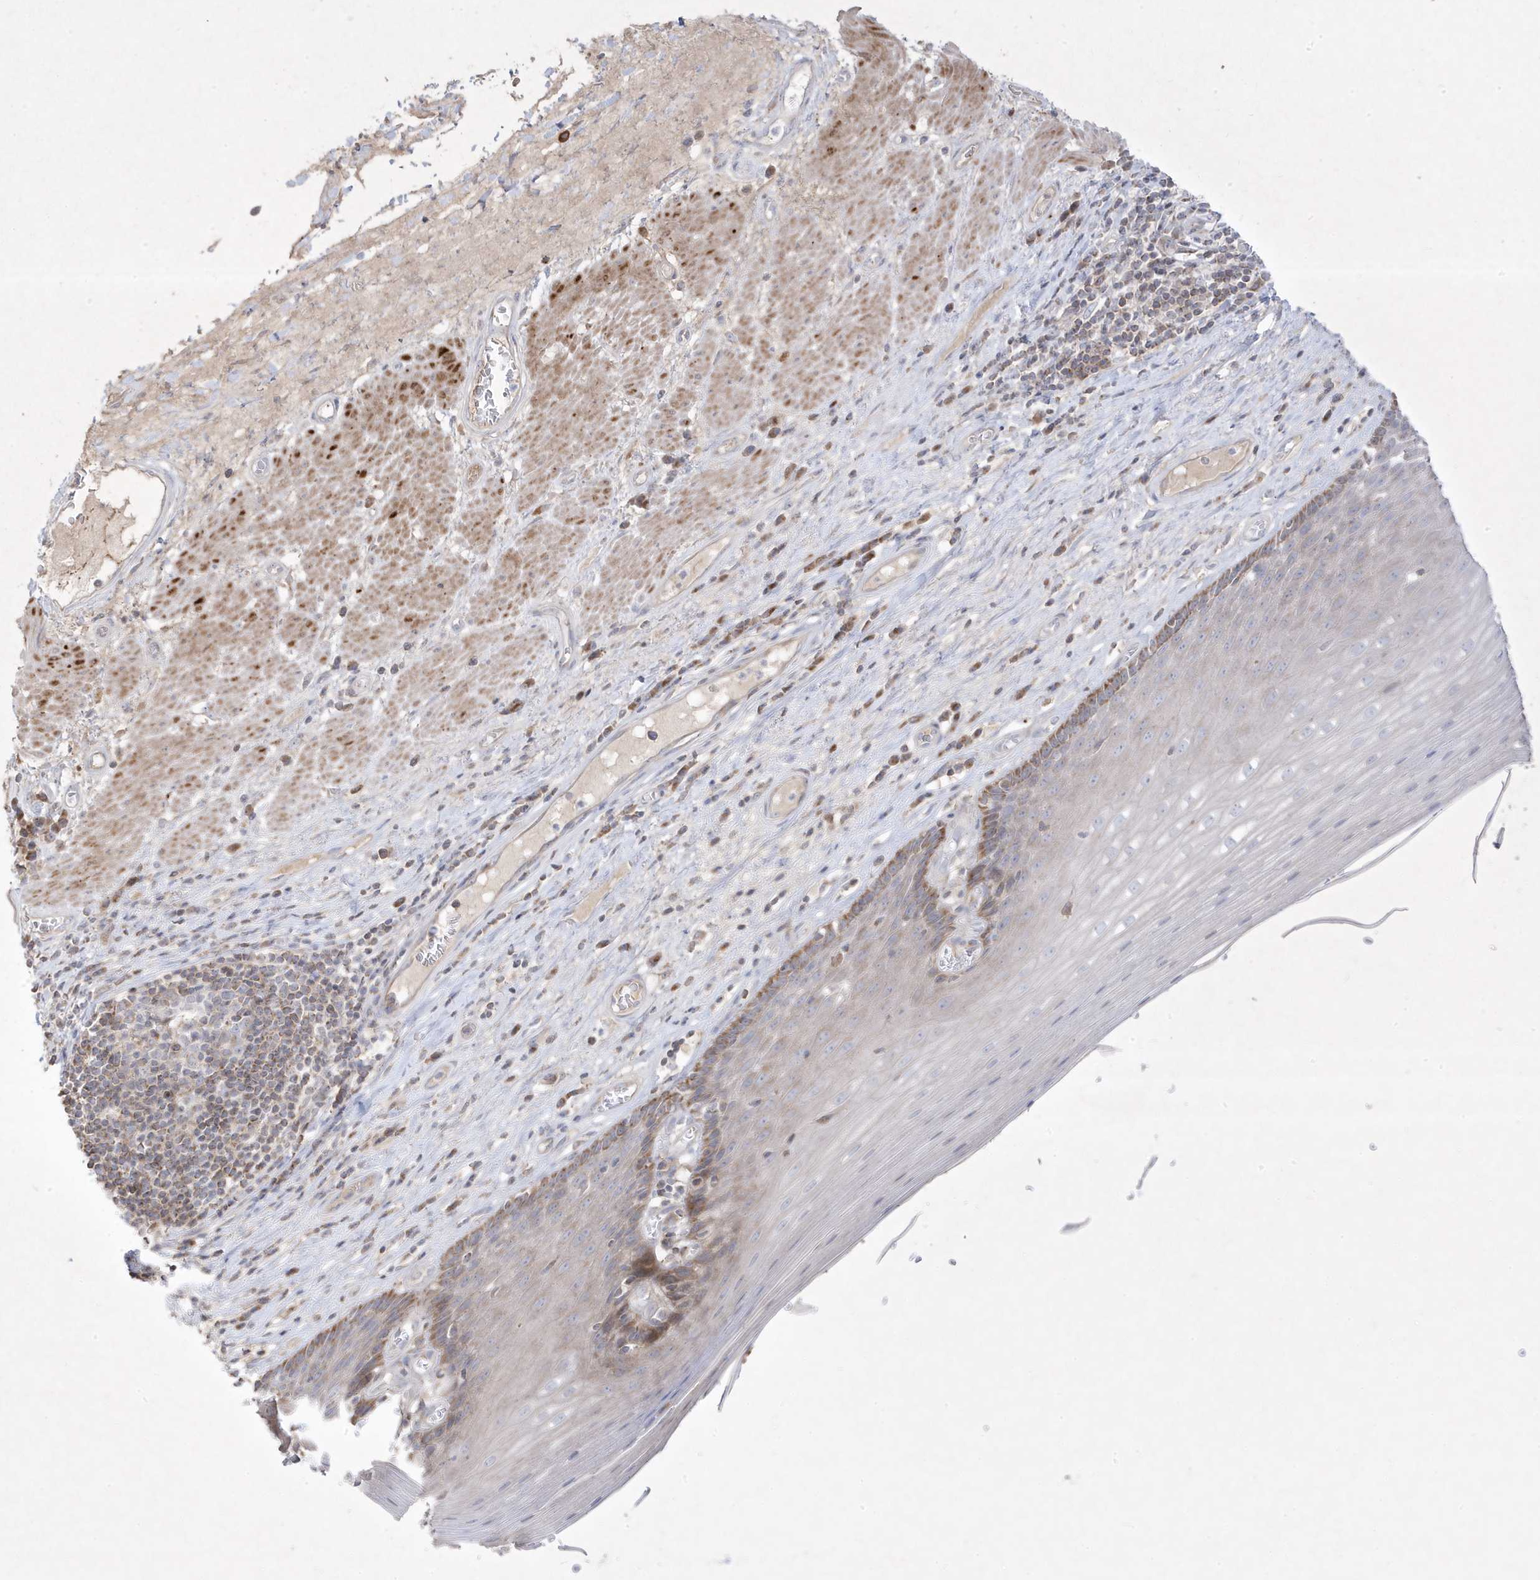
{"staining": {"intensity": "moderate", "quantity": "25%-75%", "location": "cytoplasmic/membranous"}, "tissue": "esophagus", "cell_type": "Squamous epithelial cells", "image_type": "normal", "snomed": [{"axis": "morphology", "description": "Normal tissue, NOS"}, {"axis": "topography", "description": "Esophagus"}], "caption": "This is a photomicrograph of IHC staining of benign esophagus, which shows moderate positivity in the cytoplasmic/membranous of squamous epithelial cells.", "gene": "ADAMTSL3", "patient": {"sex": "male", "age": 62}}